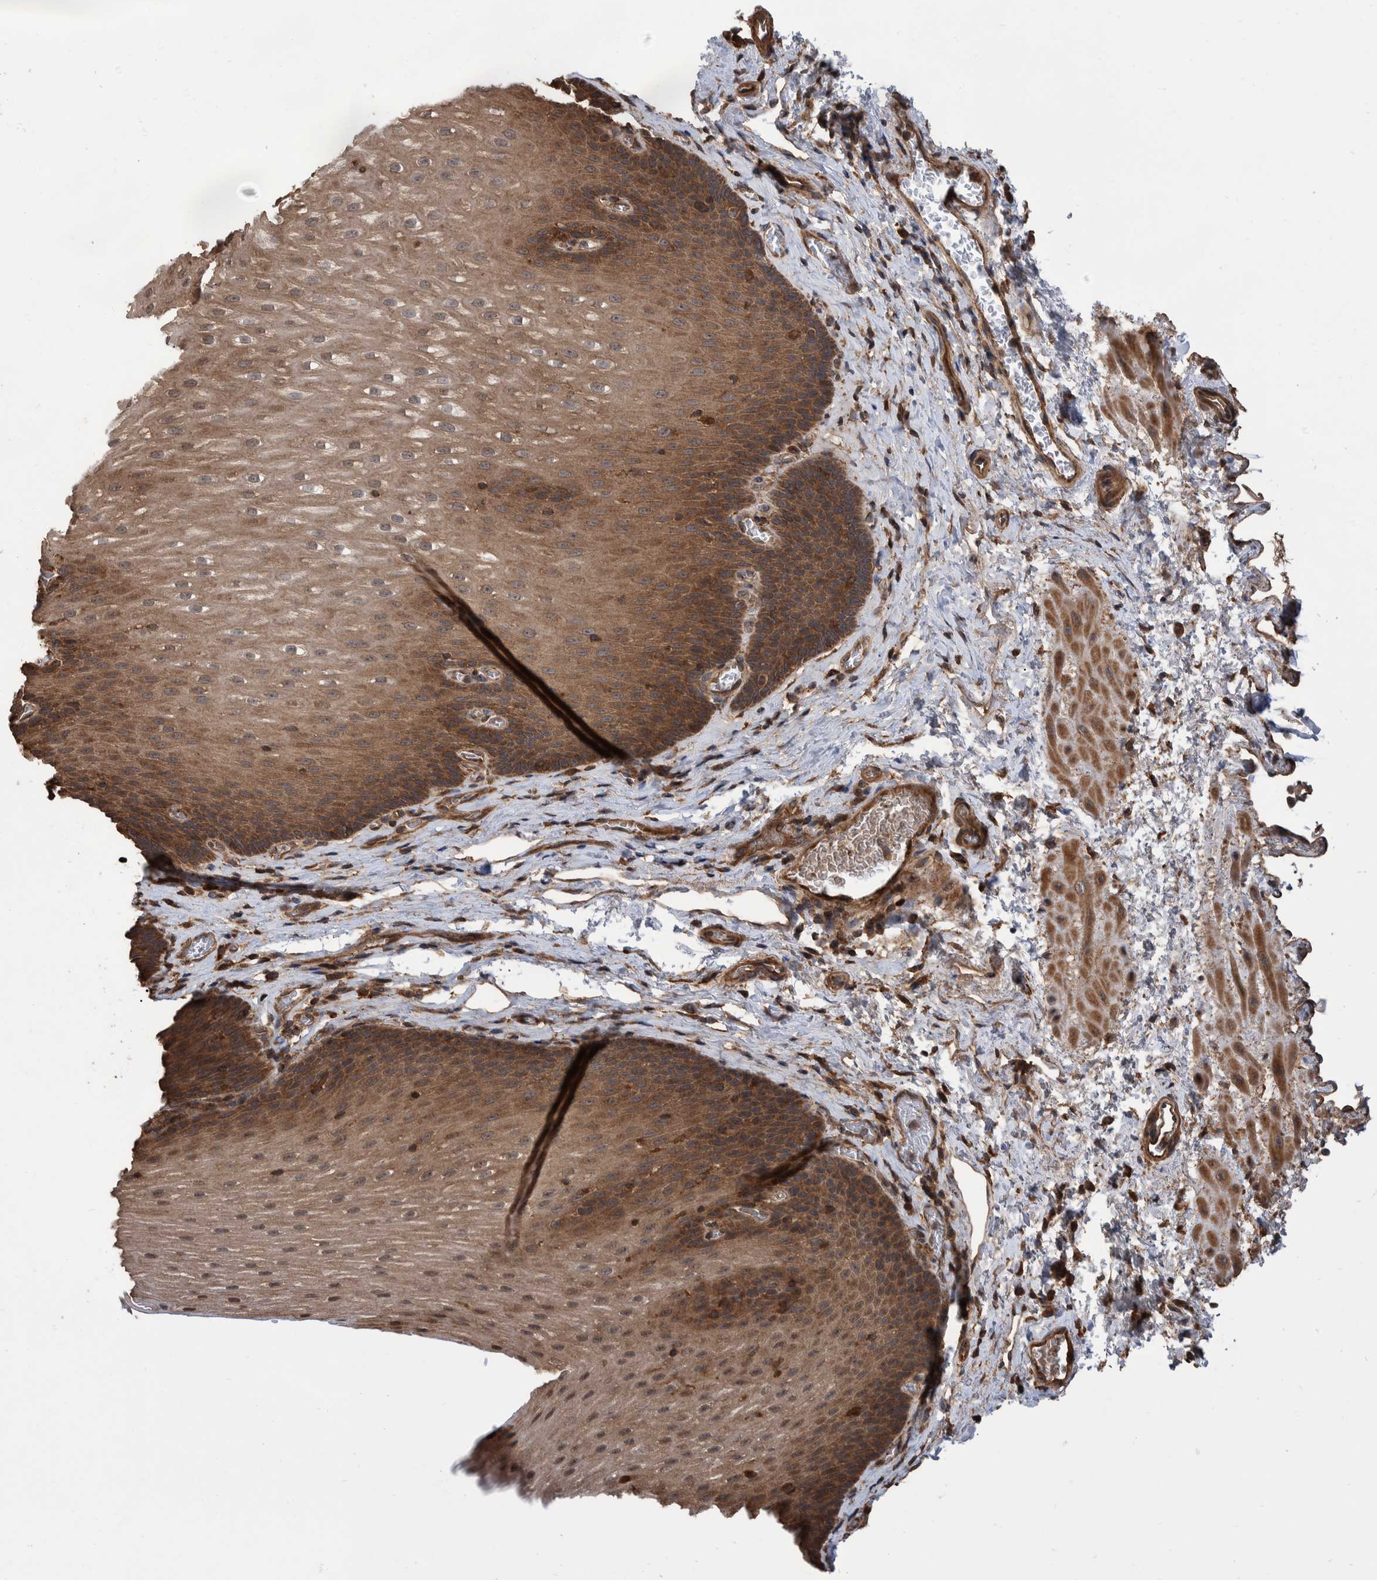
{"staining": {"intensity": "moderate", "quantity": ">75%", "location": "cytoplasmic/membranous"}, "tissue": "esophagus", "cell_type": "Squamous epithelial cells", "image_type": "normal", "snomed": [{"axis": "morphology", "description": "Normal tissue, NOS"}, {"axis": "topography", "description": "Esophagus"}], "caption": "This is a photomicrograph of immunohistochemistry (IHC) staining of normal esophagus, which shows moderate positivity in the cytoplasmic/membranous of squamous epithelial cells.", "gene": "VBP1", "patient": {"sex": "male", "age": 48}}